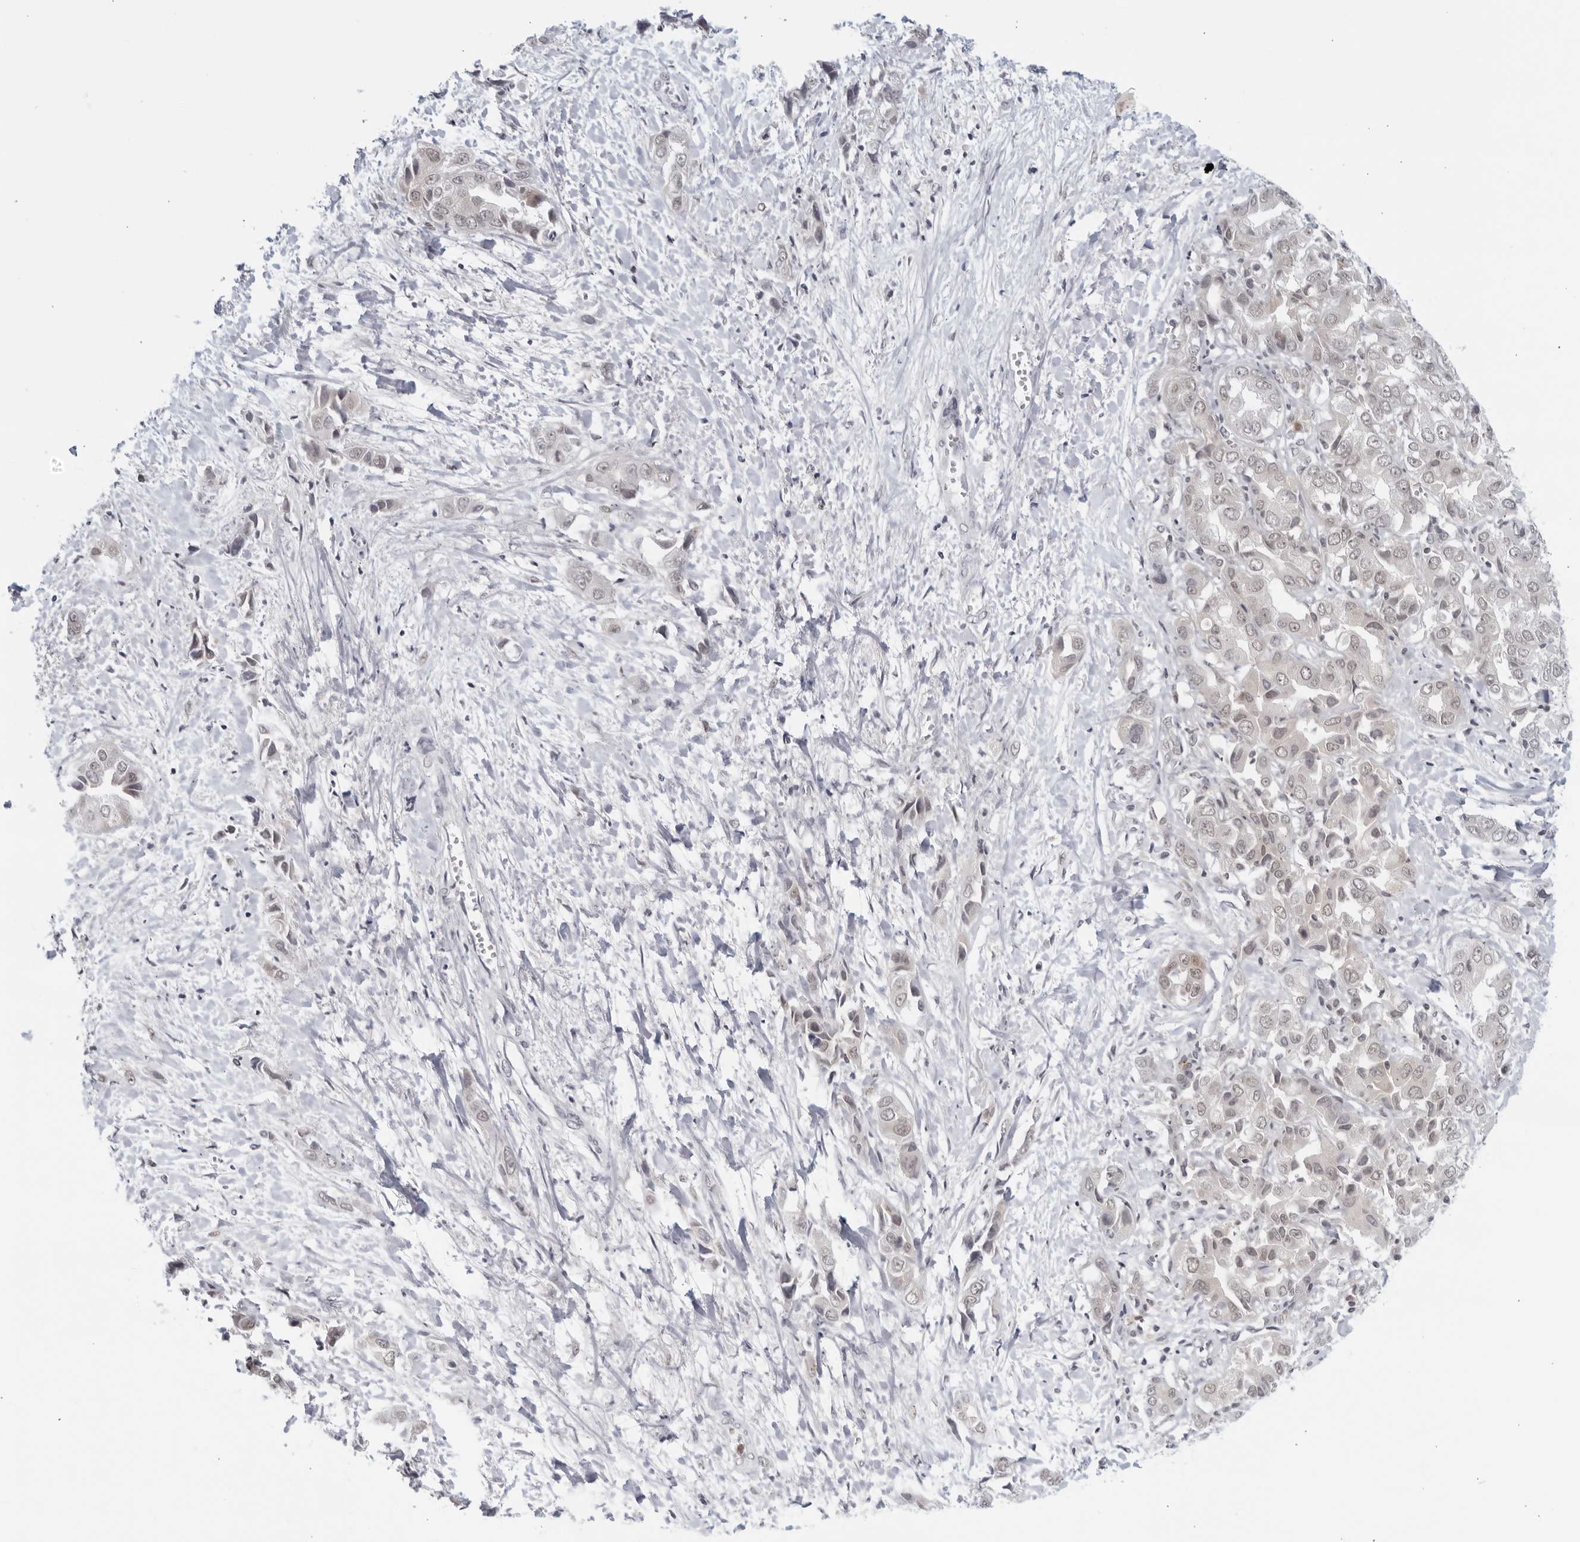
{"staining": {"intensity": "weak", "quantity": "<25%", "location": "nuclear"}, "tissue": "liver cancer", "cell_type": "Tumor cells", "image_type": "cancer", "snomed": [{"axis": "morphology", "description": "Cholangiocarcinoma"}, {"axis": "topography", "description": "Liver"}], "caption": "IHC photomicrograph of neoplastic tissue: human cholangiocarcinoma (liver) stained with DAB (3,3'-diaminobenzidine) exhibits no significant protein expression in tumor cells. (Brightfield microscopy of DAB (3,3'-diaminobenzidine) immunohistochemistry (IHC) at high magnification).", "gene": "CC2D1B", "patient": {"sex": "female", "age": 52}}